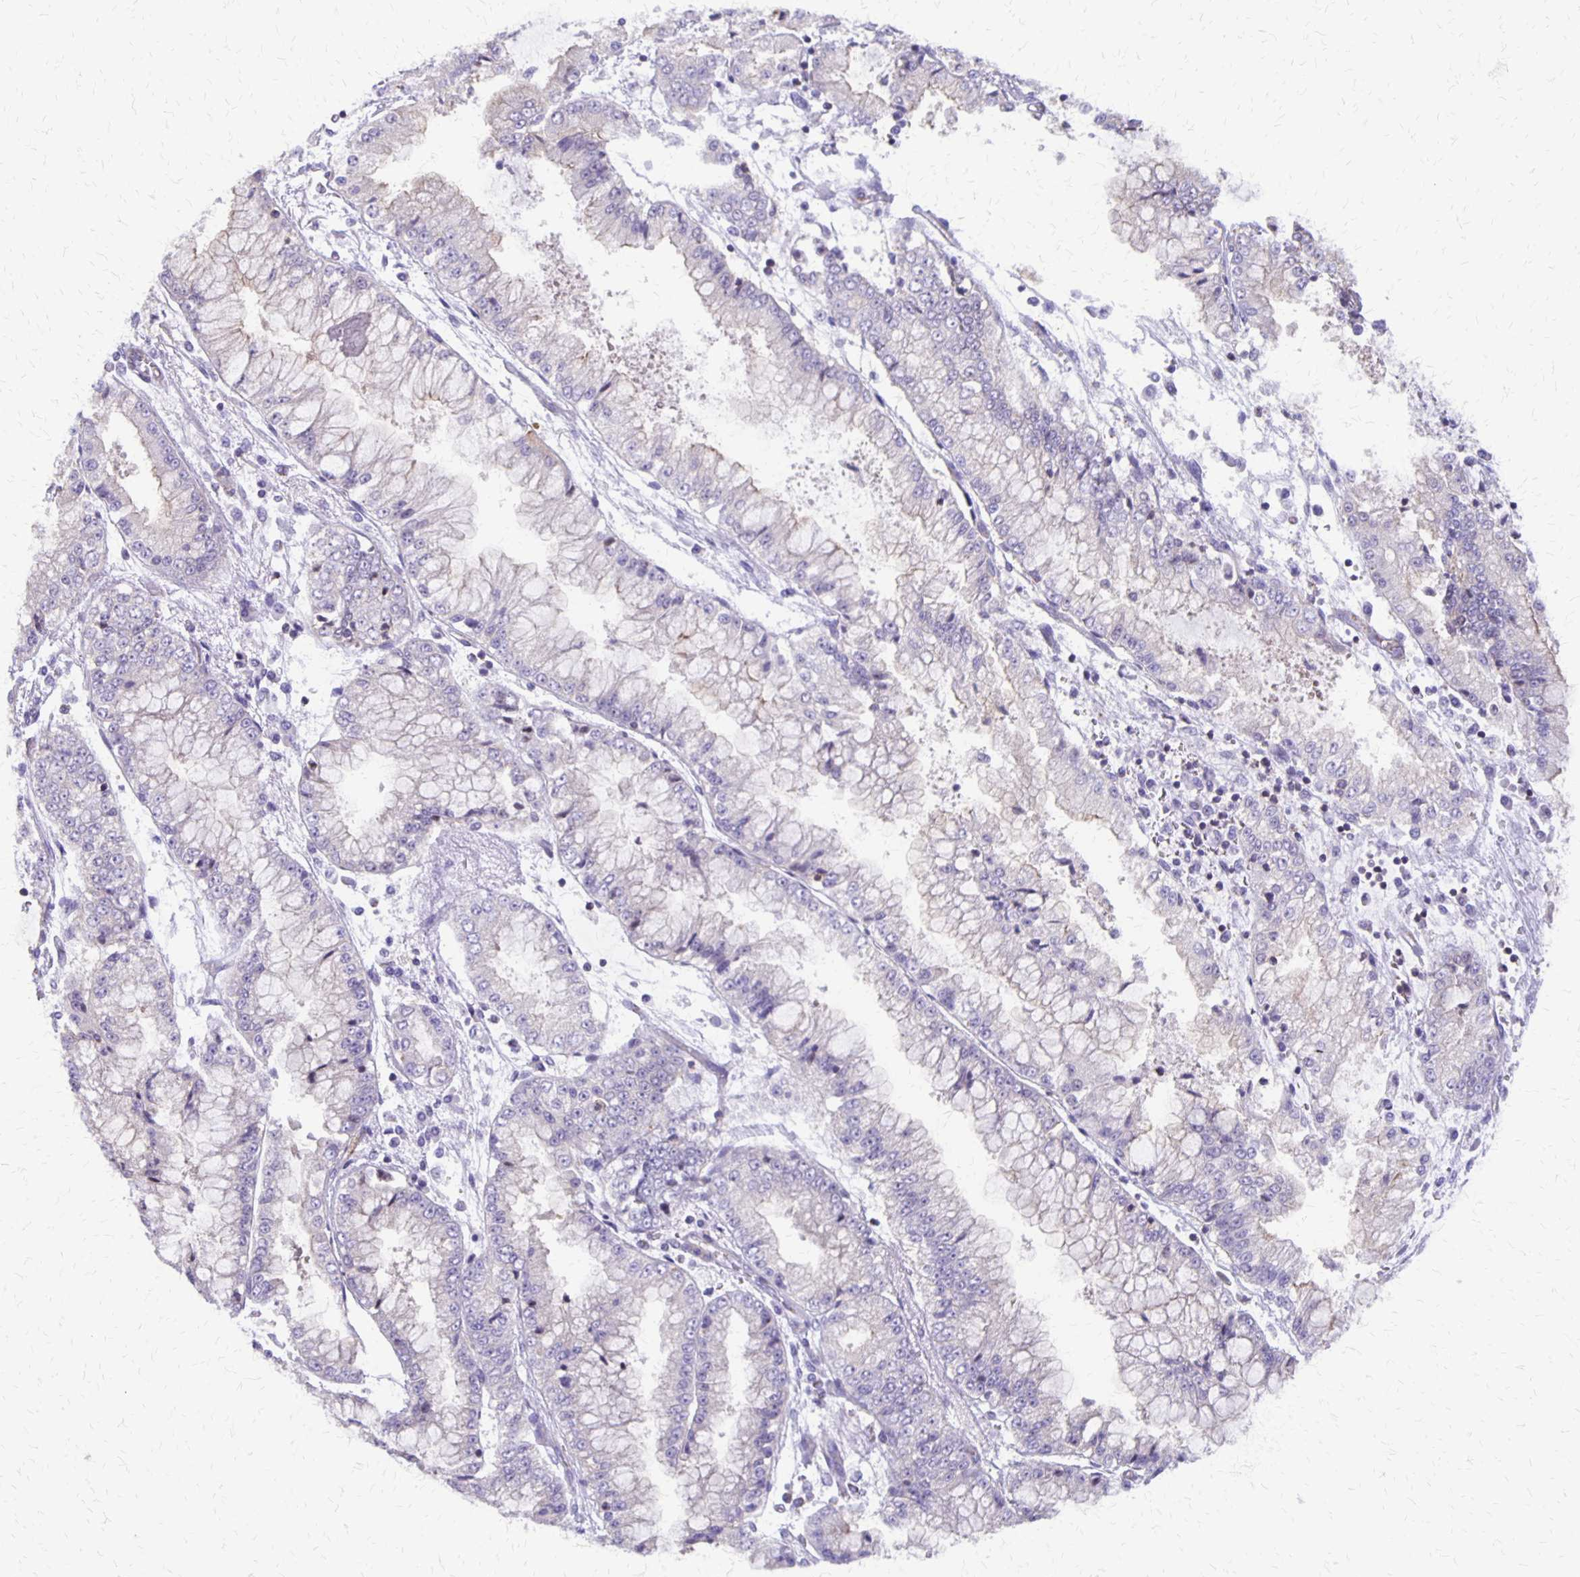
{"staining": {"intensity": "negative", "quantity": "none", "location": "none"}, "tissue": "stomach cancer", "cell_type": "Tumor cells", "image_type": "cancer", "snomed": [{"axis": "morphology", "description": "Adenocarcinoma, NOS"}, {"axis": "topography", "description": "Stomach, upper"}], "caption": "This is a histopathology image of IHC staining of stomach cancer, which shows no expression in tumor cells.", "gene": "SEPTIN5", "patient": {"sex": "female", "age": 74}}